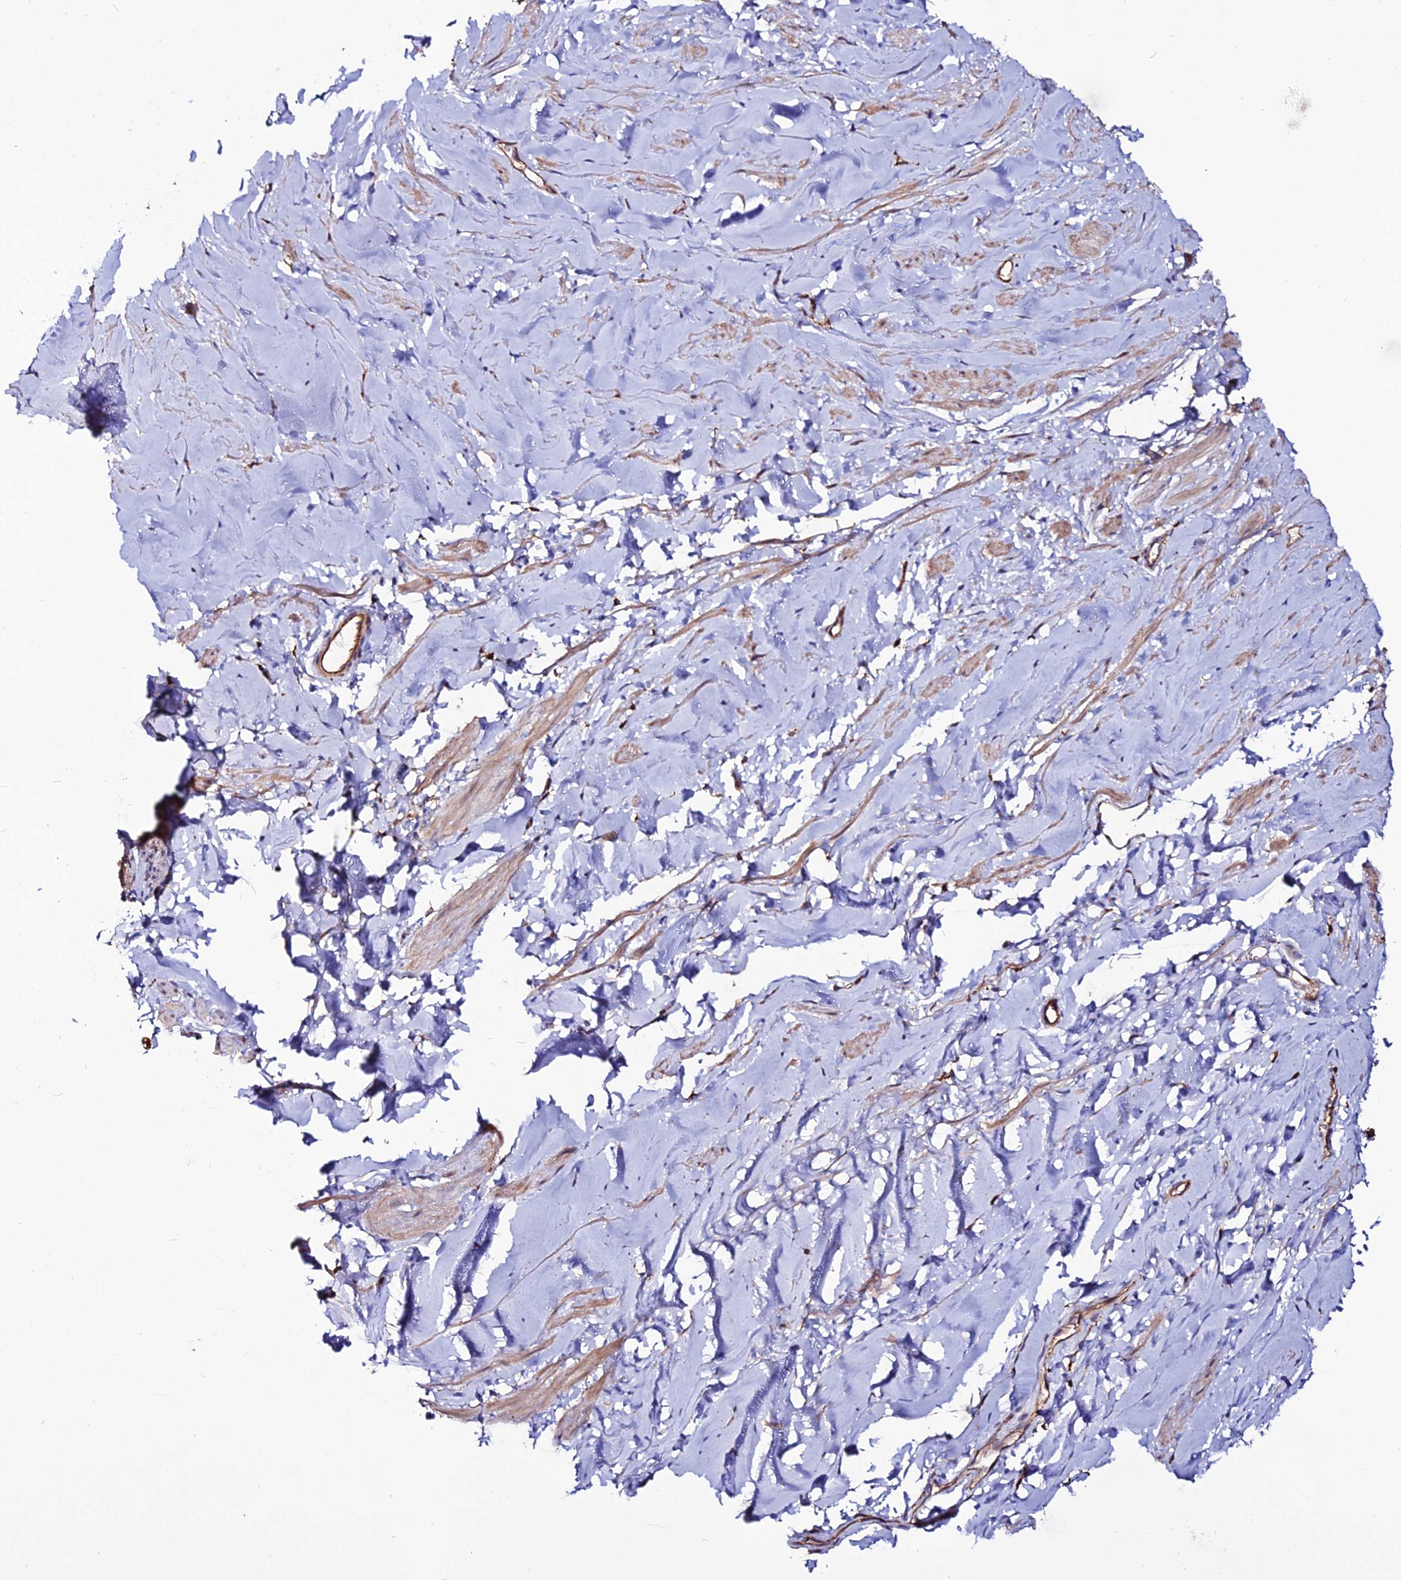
{"staining": {"intensity": "moderate", "quantity": ">75%", "location": "cytoplasmic/membranous"}, "tissue": "smooth muscle", "cell_type": "Smooth muscle cells", "image_type": "normal", "snomed": [{"axis": "morphology", "description": "Normal tissue, NOS"}, {"axis": "topography", "description": "Smooth muscle"}, {"axis": "topography", "description": "Peripheral nerve tissue"}], "caption": "About >75% of smooth muscle cells in unremarkable human smooth muscle reveal moderate cytoplasmic/membranous protein positivity as visualized by brown immunohistochemical staining.", "gene": "USP17L10", "patient": {"sex": "male", "age": 69}}